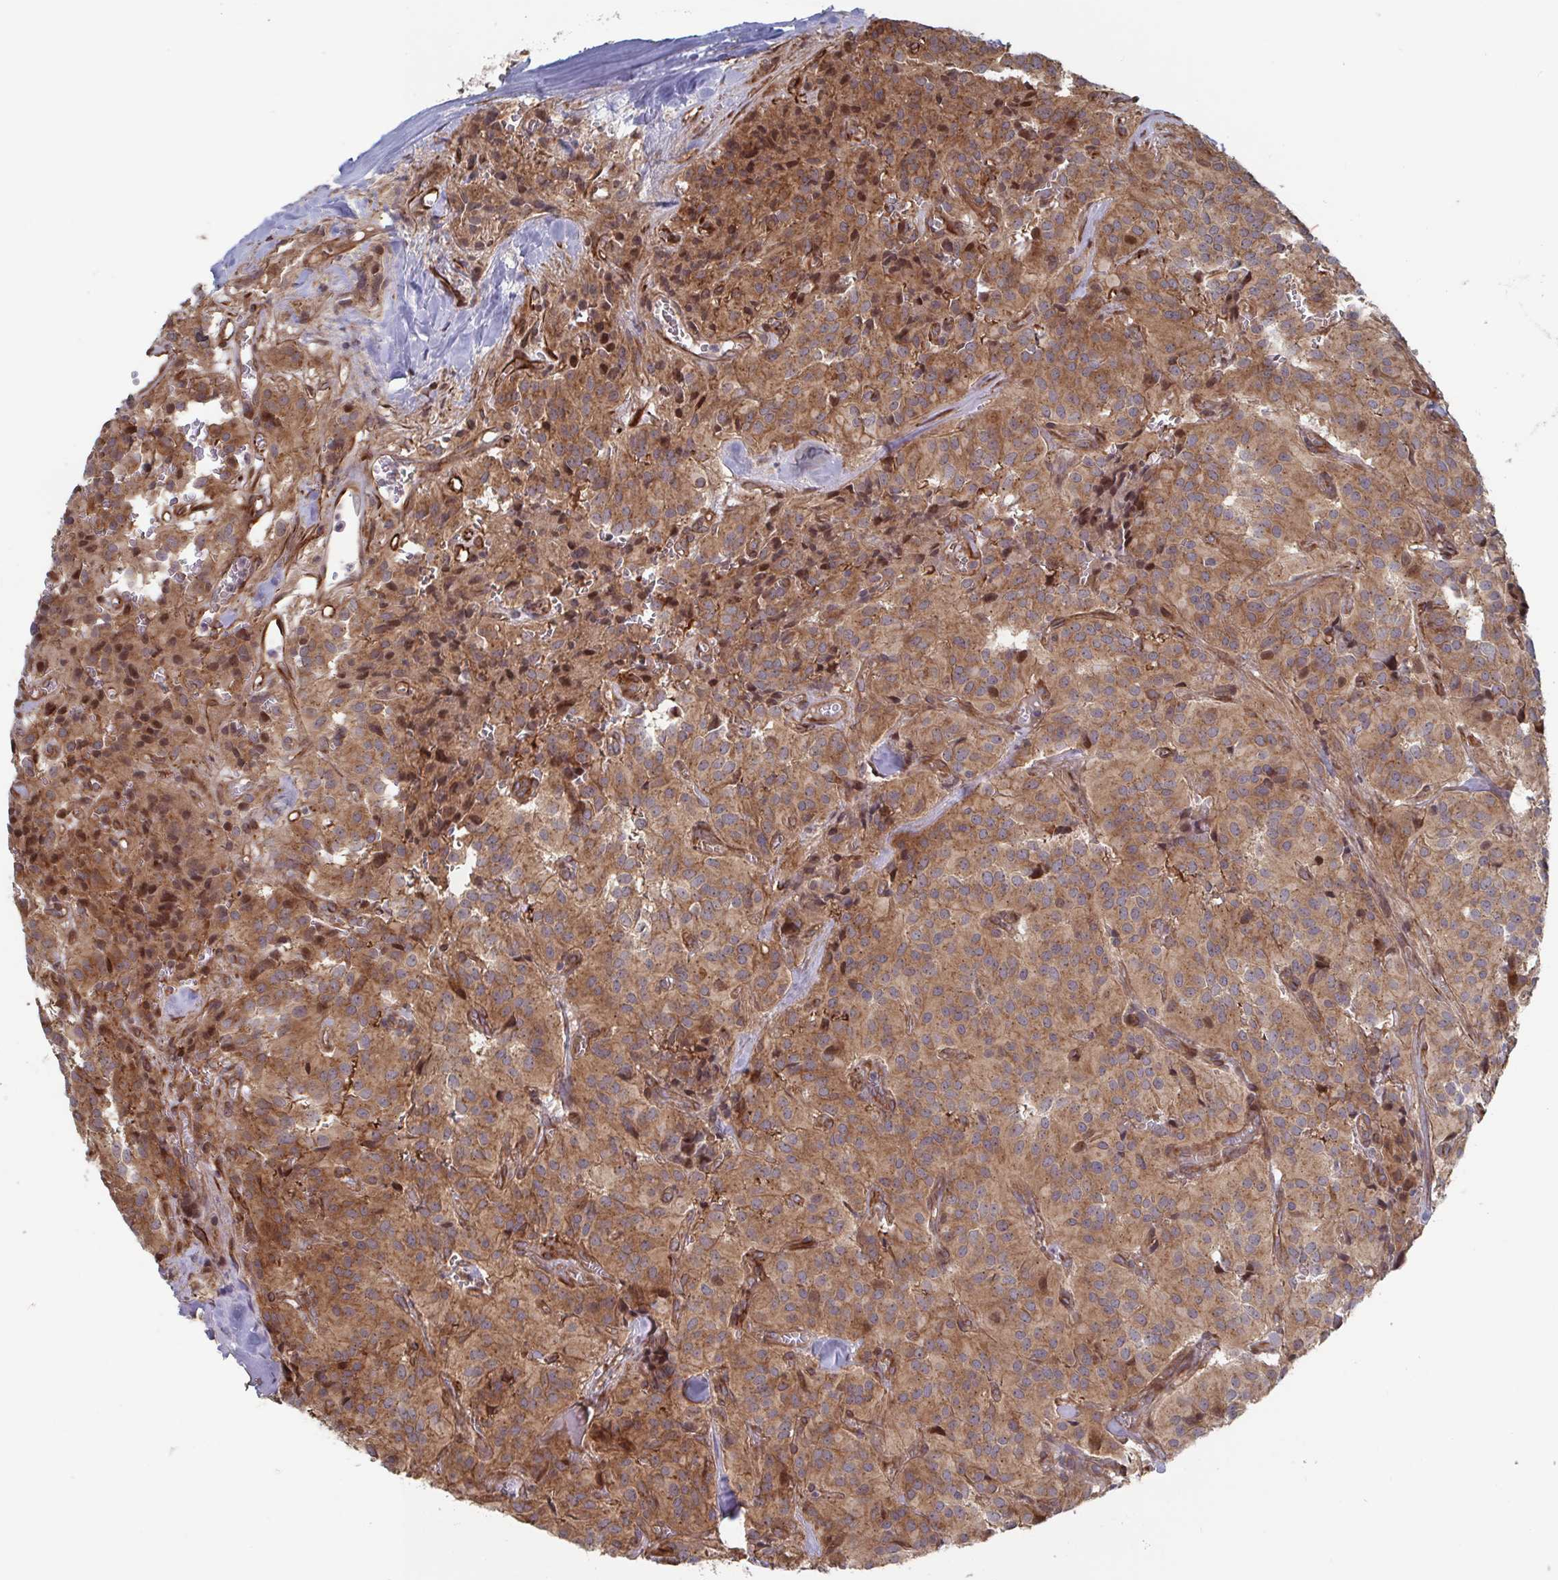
{"staining": {"intensity": "moderate", "quantity": ">75%", "location": "cytoplasmic/membranous"}, "tissue": "glioma", "cell_type": "Tumor cells", "image_type": "cancer", "snomed": [{"axis": "morphology", "description": "Glioma, malignant, Low grade"}, {"axis": "topography", "description": "Brain"}], "caption": "Immunohistochemical staining of glioma reveals medium levels of moderate cytoplasmic/membranous staining in about >75% of tumor cells.", "gene": "DVL3", "patient": {"sex": "male", "age": 42}}